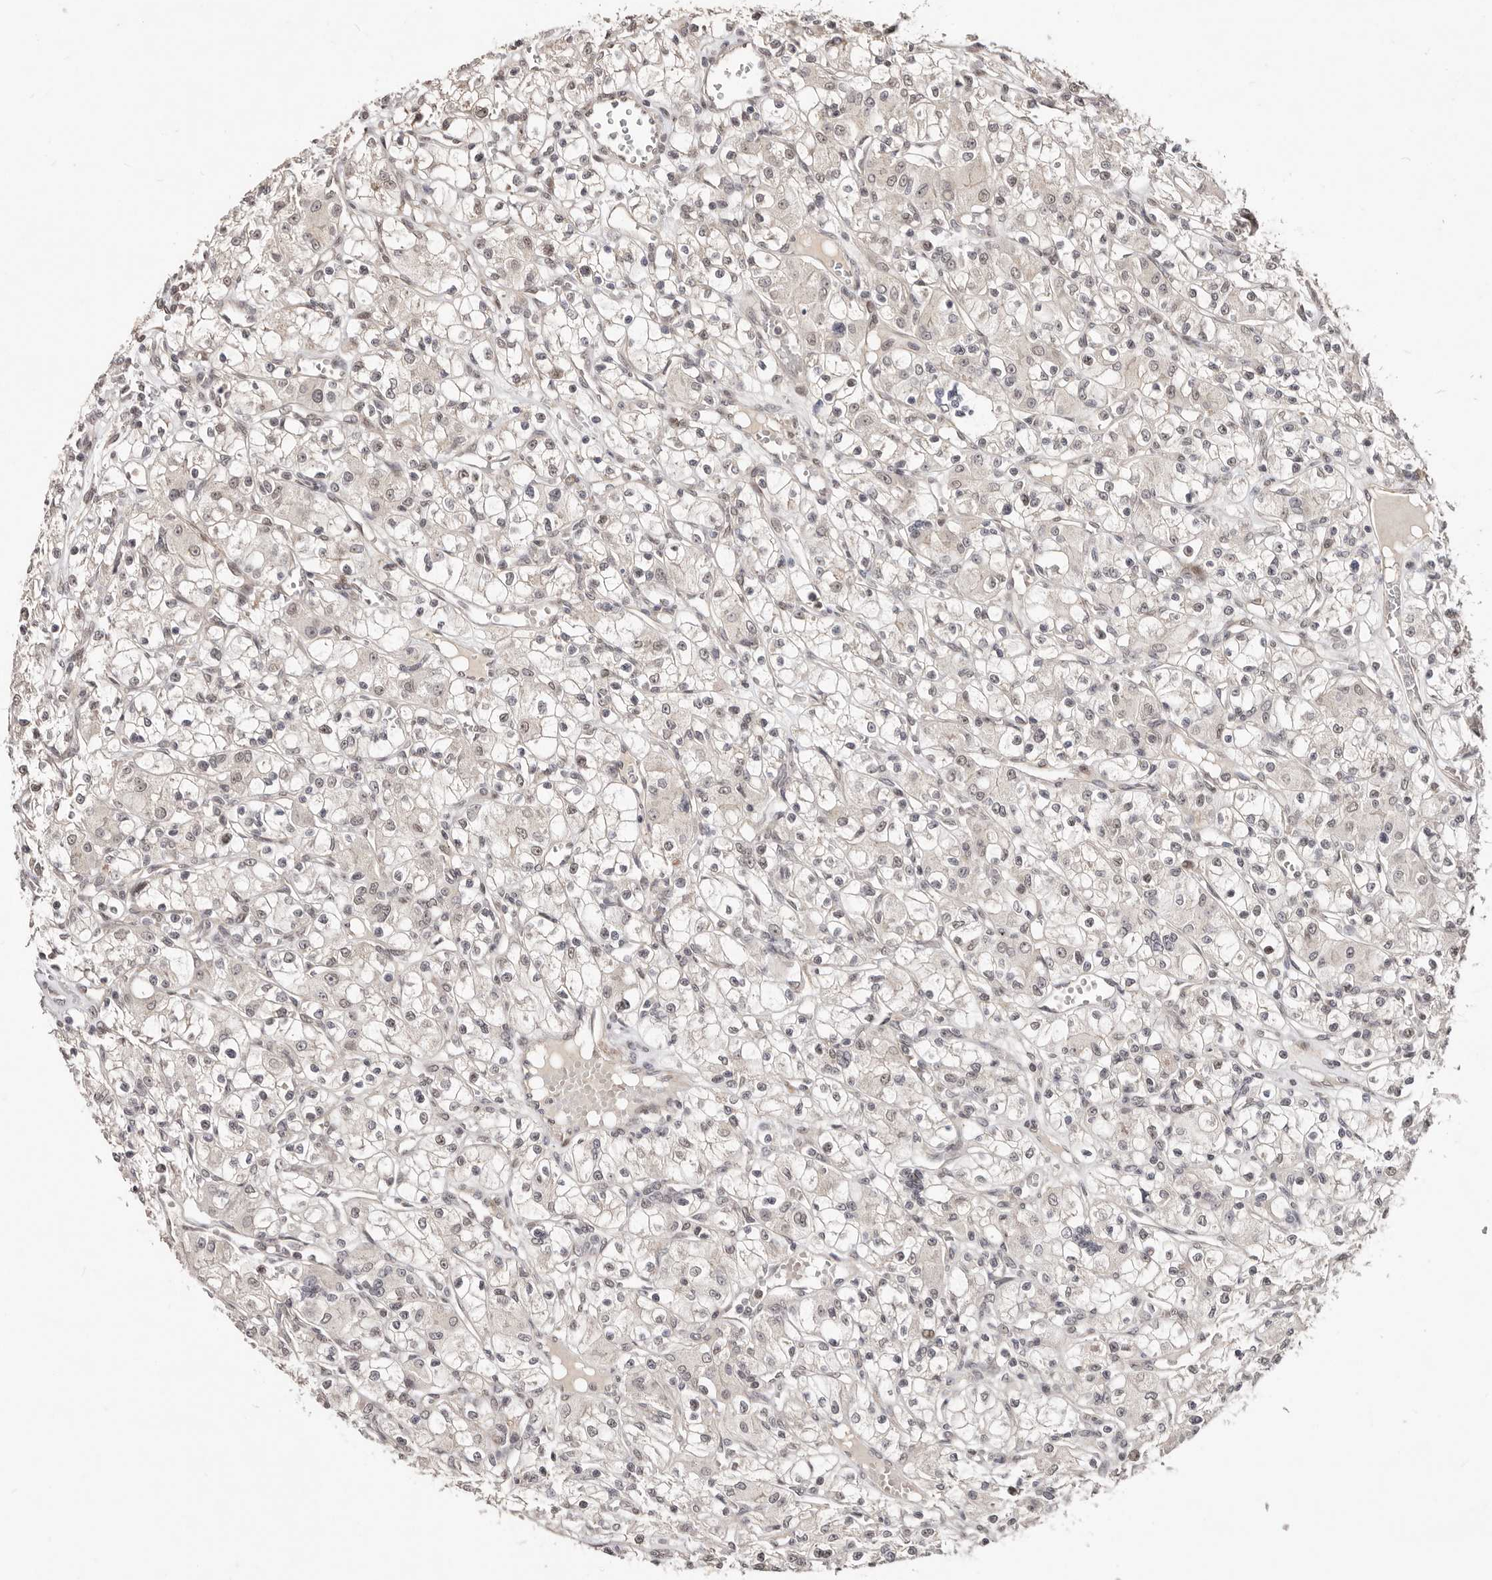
{"staining": {"intensity": "weak", "quantity": "<25%", "location": "nuclear"}, "tissue": "renal cancer", "cell_type": "Tumor cells", "image_type": "cancer", "snomed": [{"axis": "morphology", "description": "Adenocarcinoma, NOS"}, {"axis": "topography", "description": "Kidney"}], "caption": "There is no significant staining in tumor cells of adenocarcinoma (renal).", "gene": "SRCAP", "patient": {"sex": "female", "age": 59}}